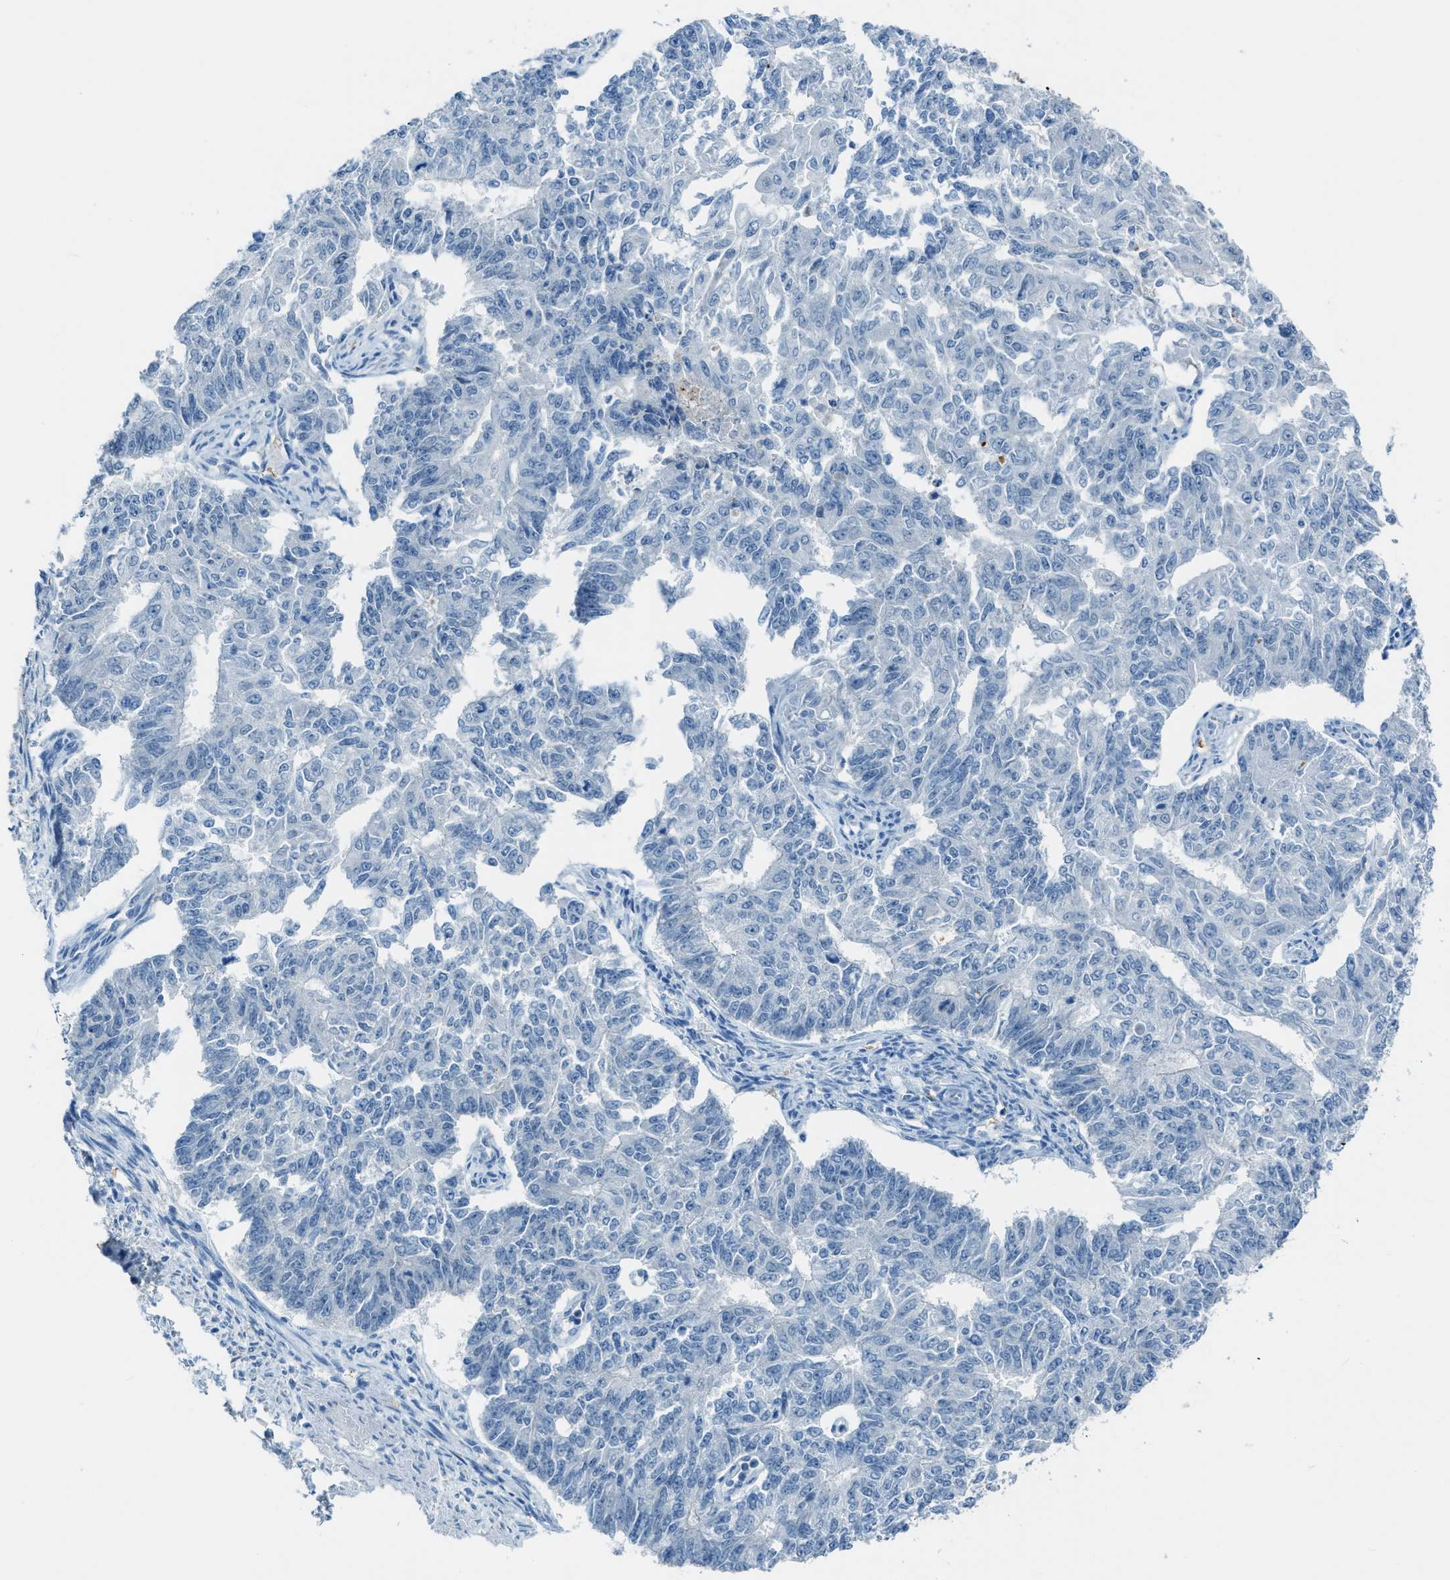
{"staining": {"intensity": "negative", "quantity": "none", "location": "none"}, "tissue": "endometrial cancer", "cell_type": "Tumor cells", "image_type": "cancer", "snomed": [{"axis": "morphology", "description": "Adenocarcinoma, NOS"}, {"axis": "topography", "description": "Endometrium"}], "caption": "This is an immunohistochemistry (IHC) image of adenocarcinoma (endometrial). There is no staining in tumor cells.", "gene": "CDON", "patient": {"sex": "female", "age": 32}}